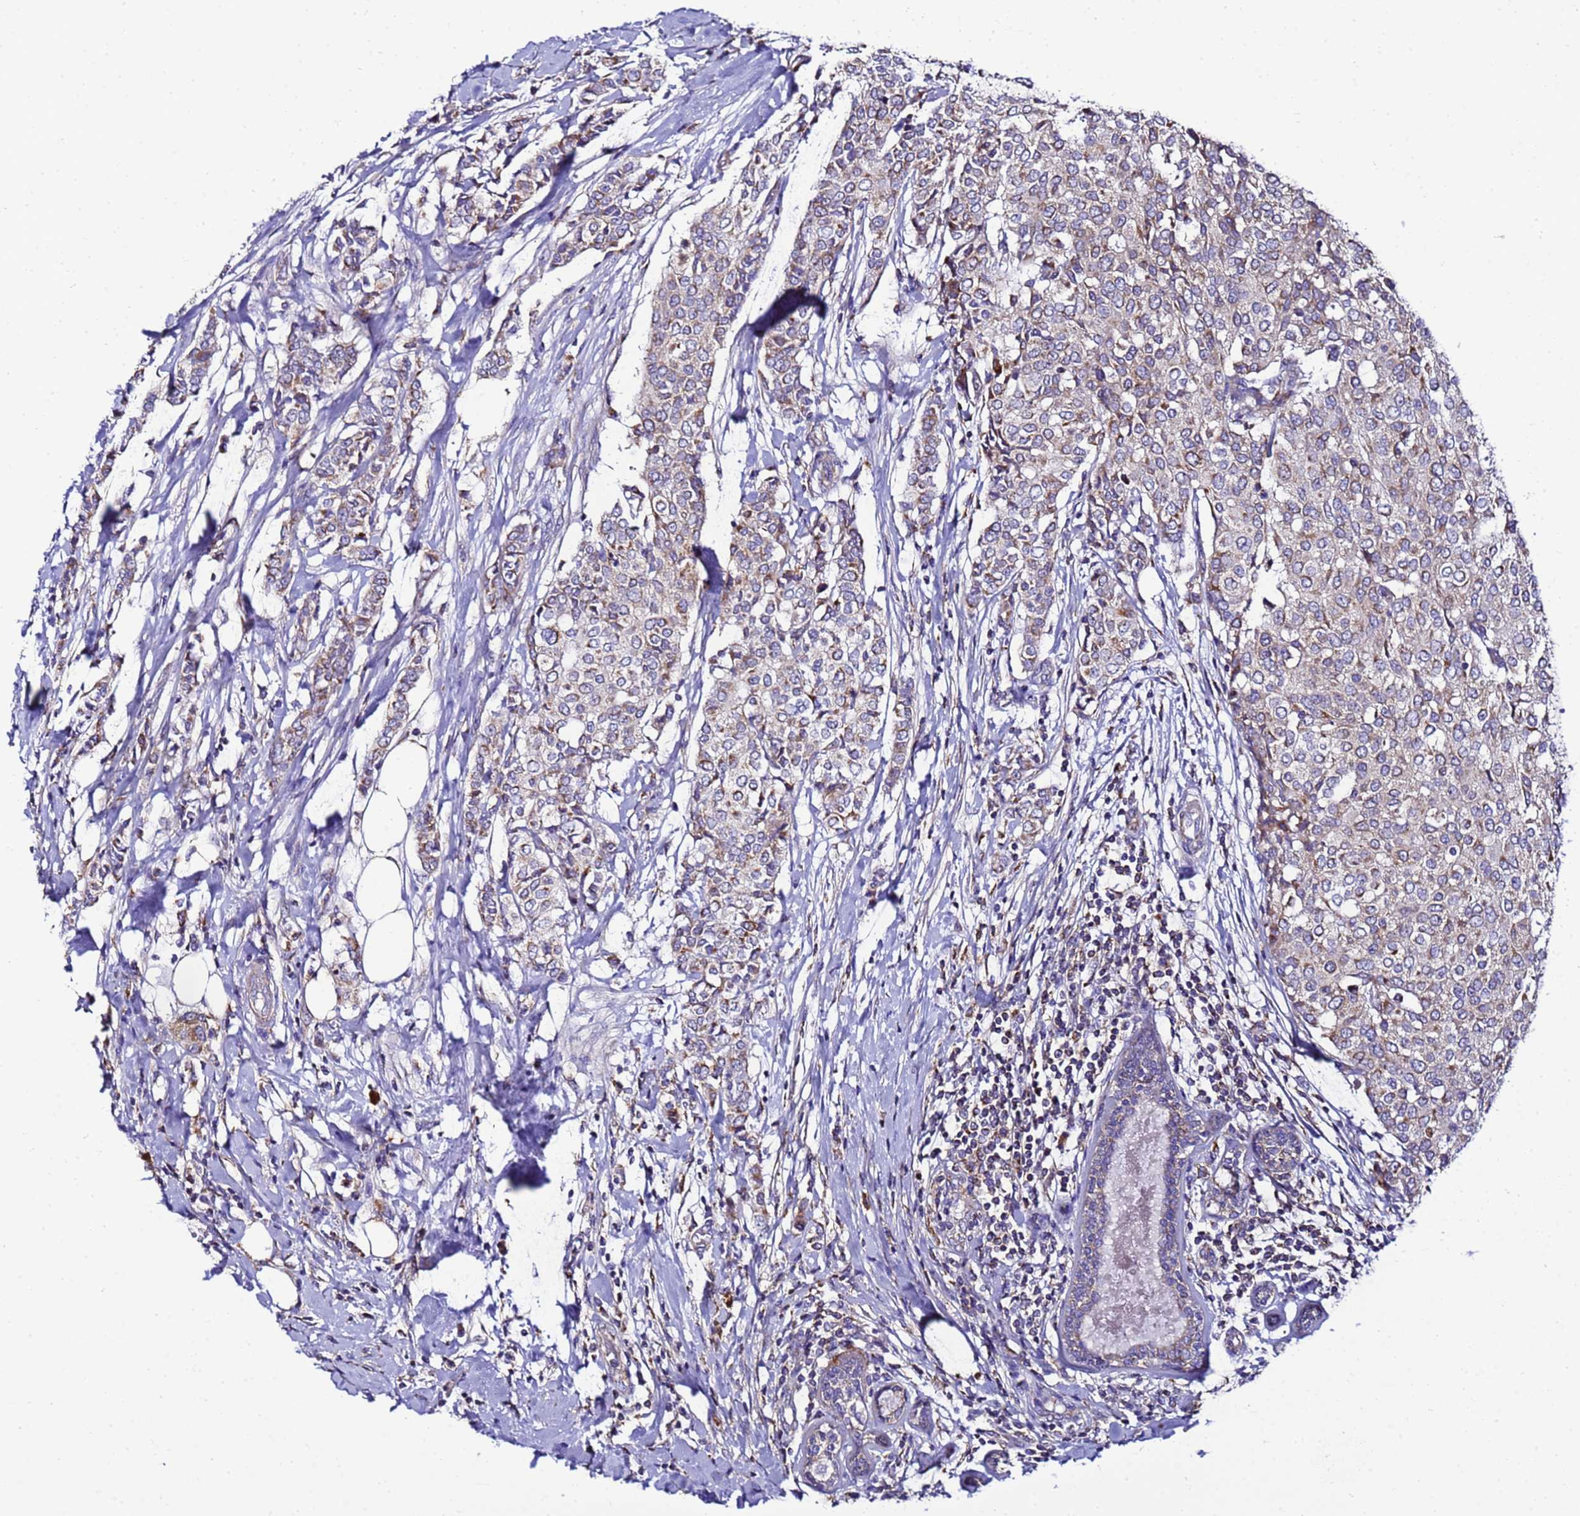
{"staining": {"intensity": "moderate", "quantity": "<25%", "location": "cytoplasmic/membranous"}, "tissue": "breast cancer", "cell_type": "Tumor cells", "image_type": "cancer", "snomed": [{"axis": "morphology", "description": "Lobular carcinoma"}, {"axis": "topography", "description": "Breast"}], "caption": "Breast cancer was stained to show a protein in brown. There is low levels of moderate cytoplasmic/membranous staining in about <25% of tumor cells.", "gene": "HIGD2A", "patient": {"sex": "female", "age": 51}}